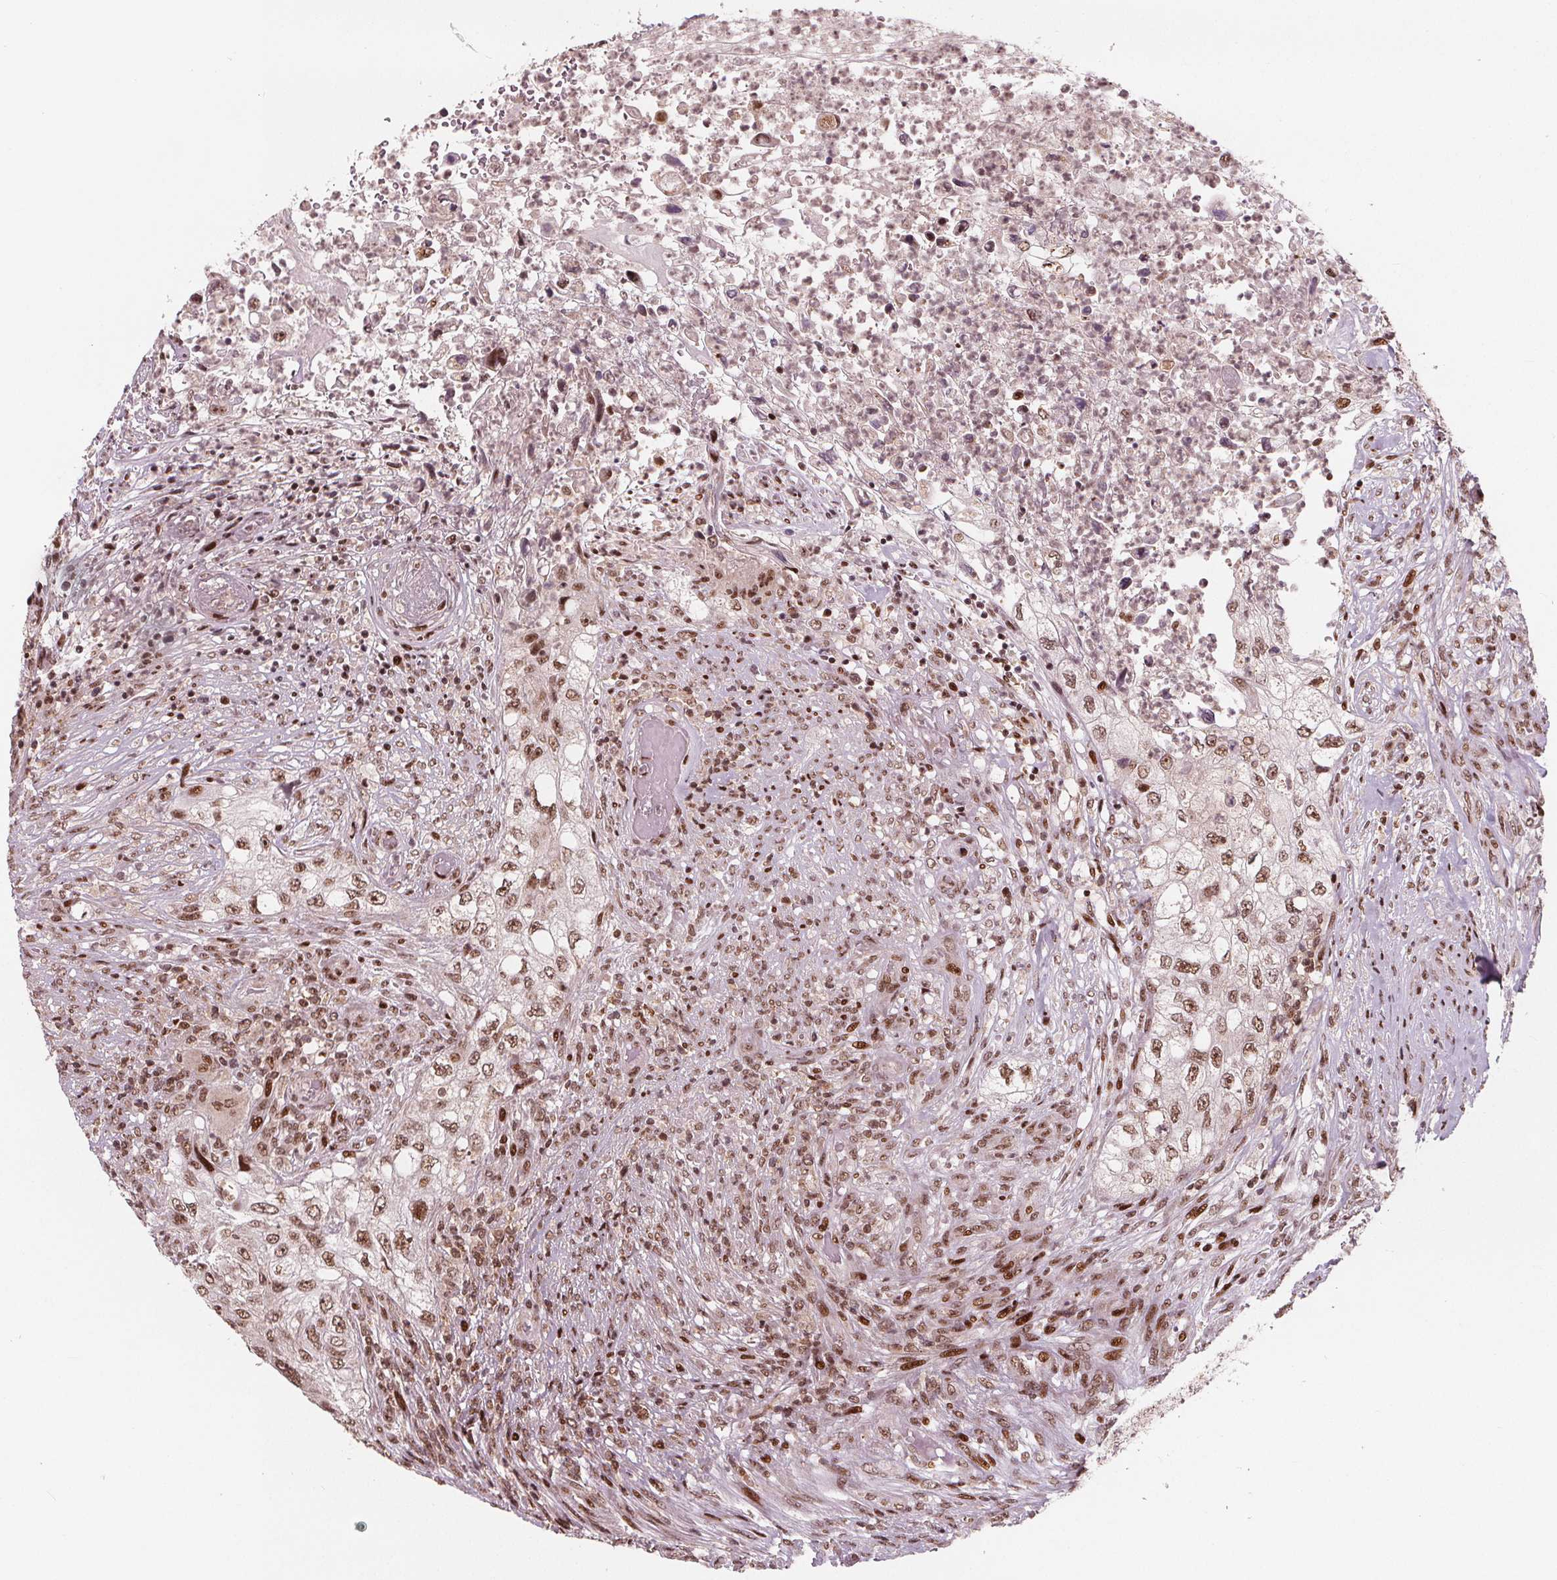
{"staining": {"intensity": "moderate", "quantity": ">75%", "location": "nuclear"}, "tissue": "urothelial cancer", "cell_type": "Tumor cells", "image_type": "cancer", "snomed": [{"axis": "morphology", "description": "Urothelial carcinoma, High grade"}, {"axis": "topography", "description": "Urinary bladder"}], "caption": "High-magnification brightfield microscopy of high-grade urothelial carcinoma stained with DAB (brown) and counterstained with hematoxylin (blue). tumor cells exhibit moderate nuclear expression is appreciated in approximately>75% of cells. The staining was performed using DAB, with brown indicating positive protein expression. Nuclei are stained blue with hematoxylin.", "gene": "SNRNP35", "patient": {"sex": "female", "age": 60}}